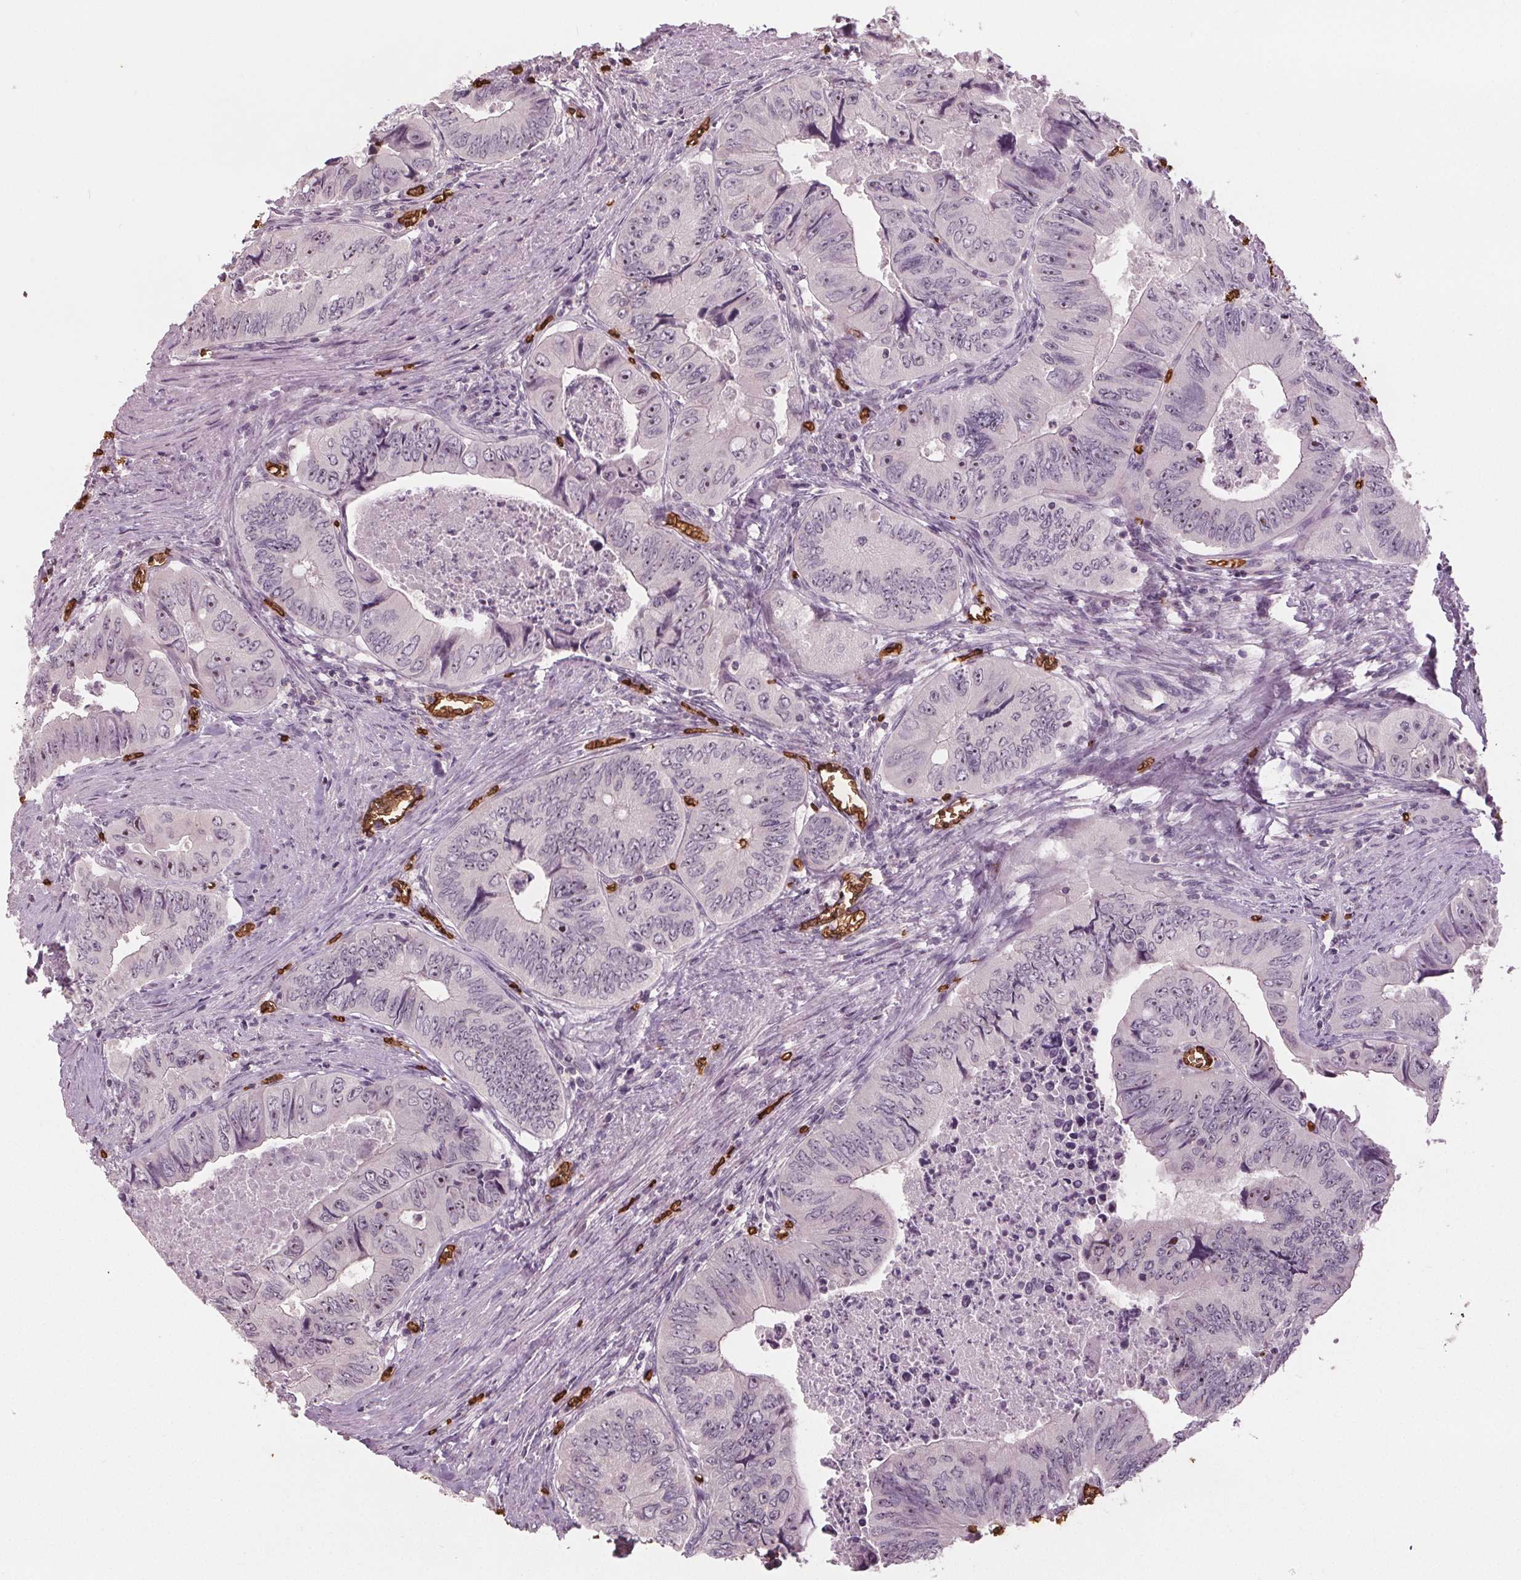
{"staining": {"intensity": "weak", "quantity": "<25%", "location": "cytoplasmic/membranous,nuclear"}, "tissue": "colorectal cancer", "cell_type": "Tumor cells", "image_type": "cancer", "snomed": [{"axis": "morphology", "description": "Adenocarcinoma, NOS"}, {"axis": "topography", "description": "Colon"}], "caption": "Adenocarcinoma (colorectal) was stained to show a protein in brown. There is no significant positivity in tumor cells.", "gene": "SLC4A1", "patient": {"sex": "female", "age": 84}}